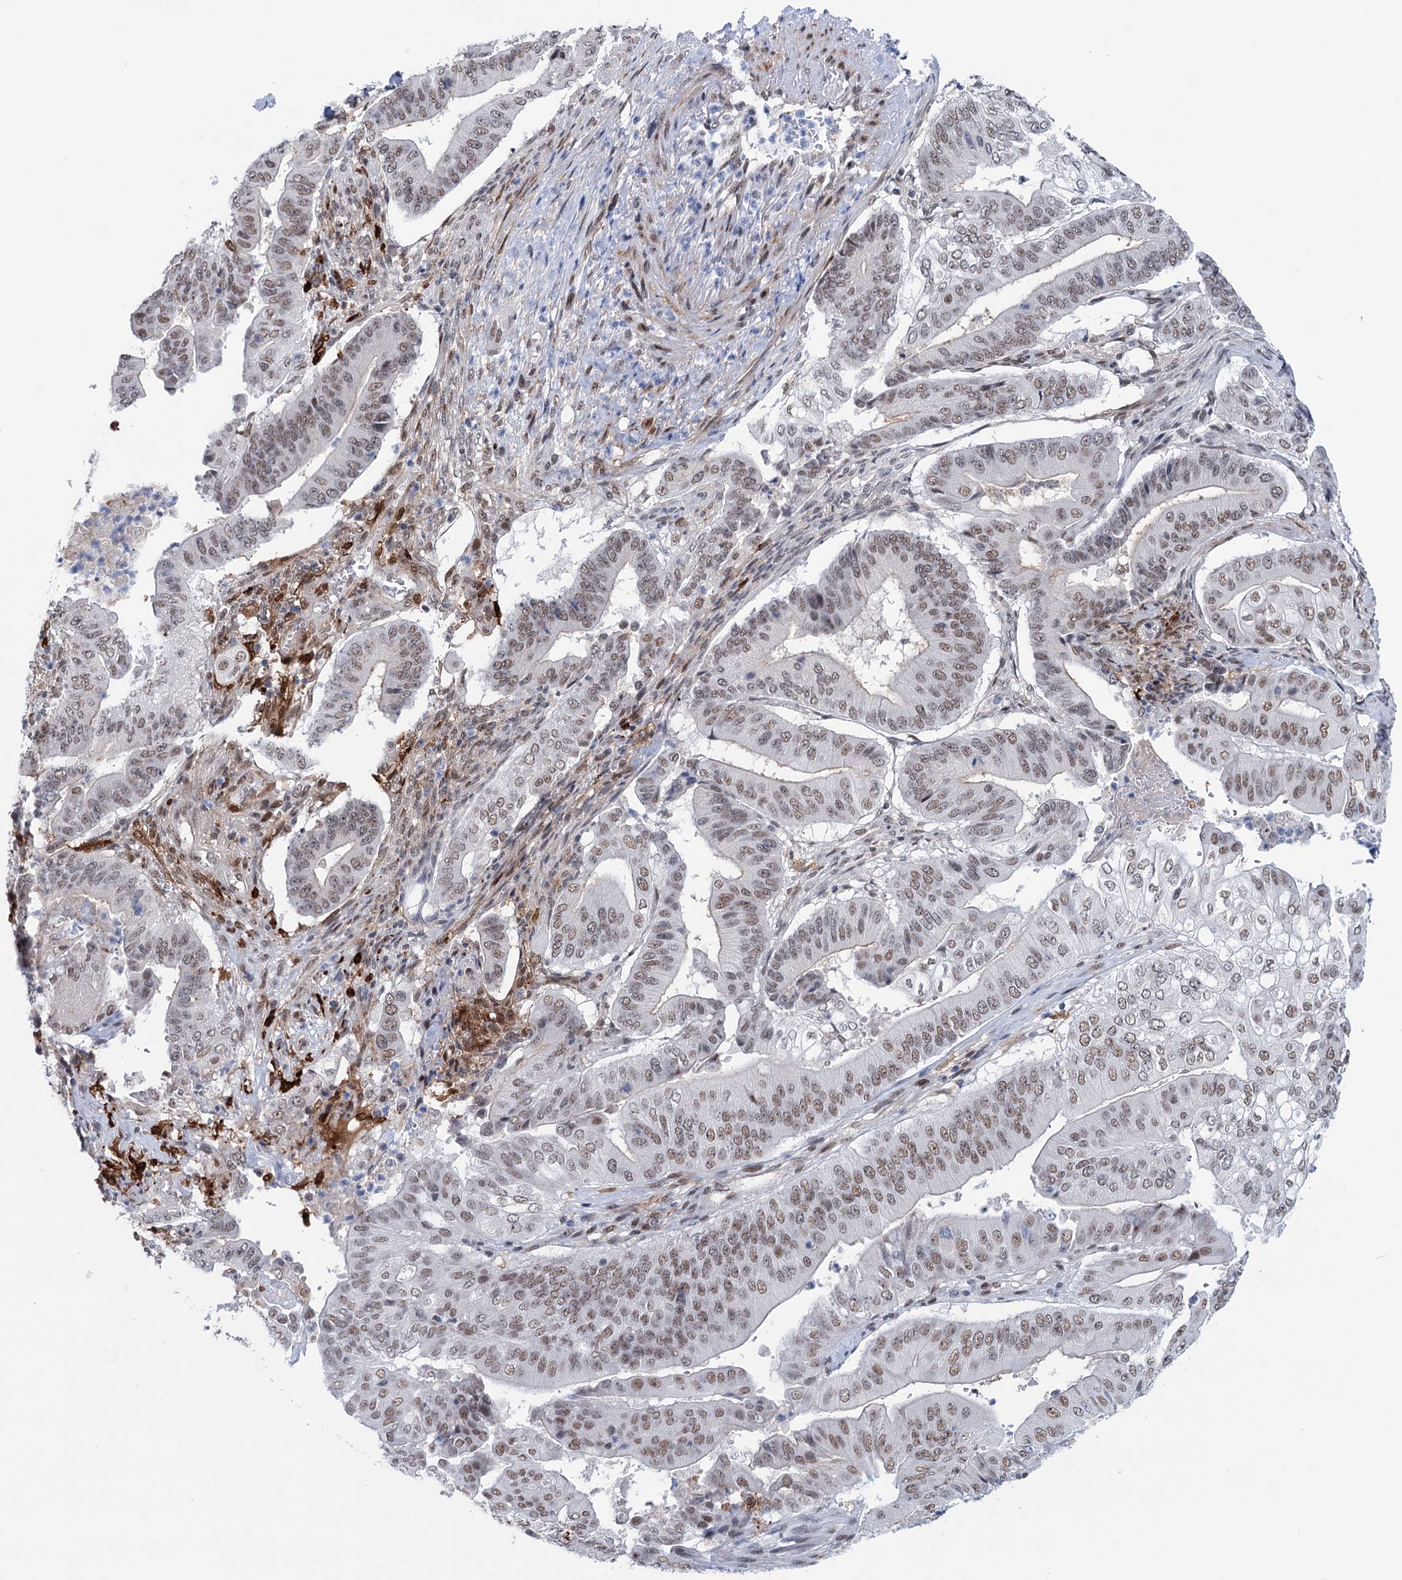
{"staining": {"intensity": "moderate", "quantity": ">75%", "location": "nuclear"}, "tissue": "pancreatic cancer", "cell_type": "Tumor cells", "image_type": "cancer", "snomed": [{"axis": "morphology", "description": "Adenocarcinoma, NOS"}, {"axis": "topography", "description": "Pancreas"}], "caption": "Immunohistochemical staining of human pancreatic cancer (adenocarcinoma) demonstrates medium levels of moderate nuclear protein expression in about >75% of tumor cells.", "gene": "FAM53A", "patient": {"sex": "female", "age": 77}}